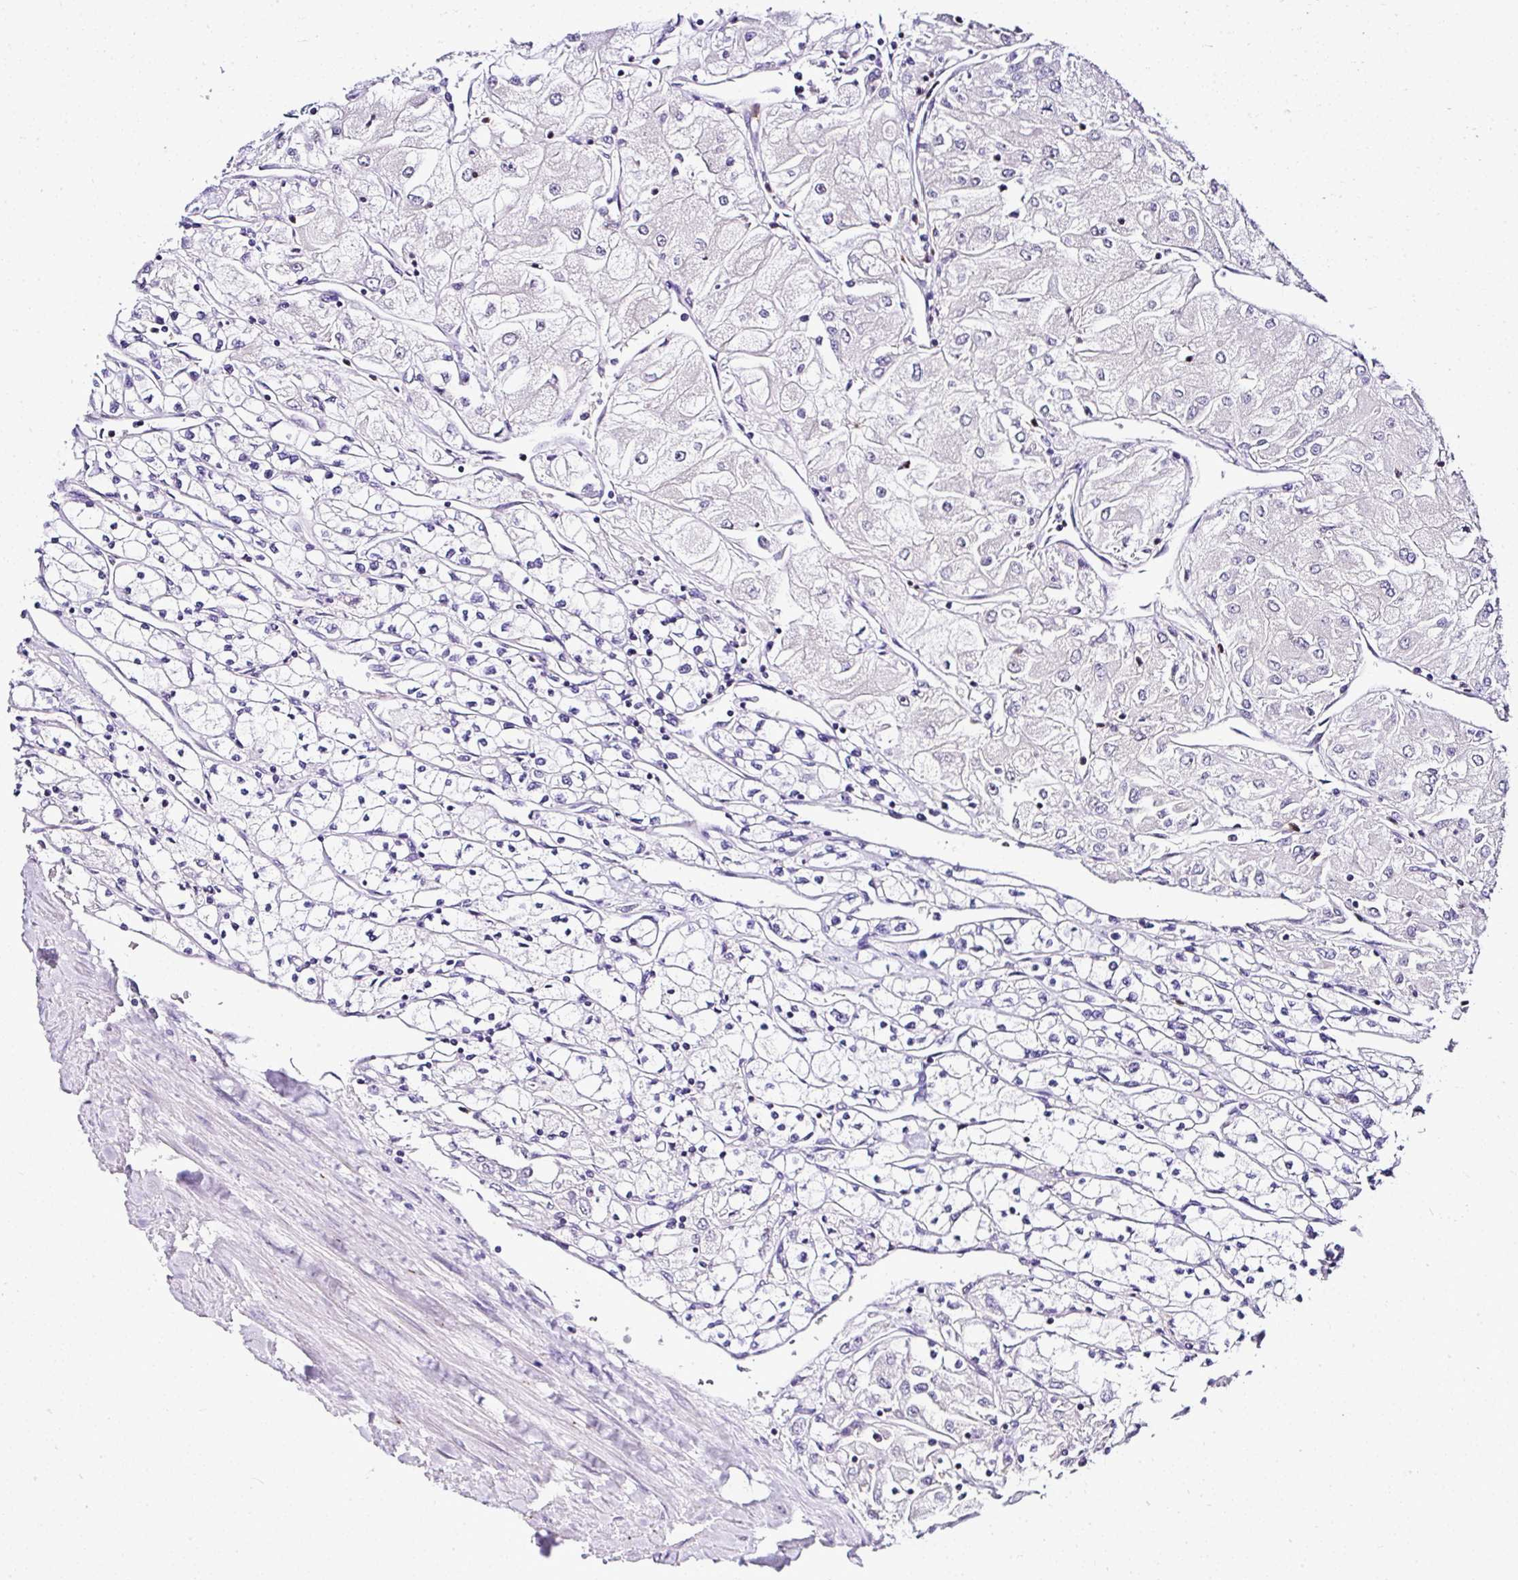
{"staining": {"intensity": "negative", "quantity": "none", "location": "none"}, "tissue": "renal cancer", "cell_type": "Tumor cells", "image_type": "cancer", "snomed": [{"axis": "morphology", "description": "Adenocarcinoma, NOS"}, {"axis": "topography", "description": "Kidney"}], "caption": "The histopathology image reveals no significant expression in tumor cells of renal cancer (adenocarcinoma).", "gene": "DEPDC5", "patient": {"sex": "male", "age": 80}}